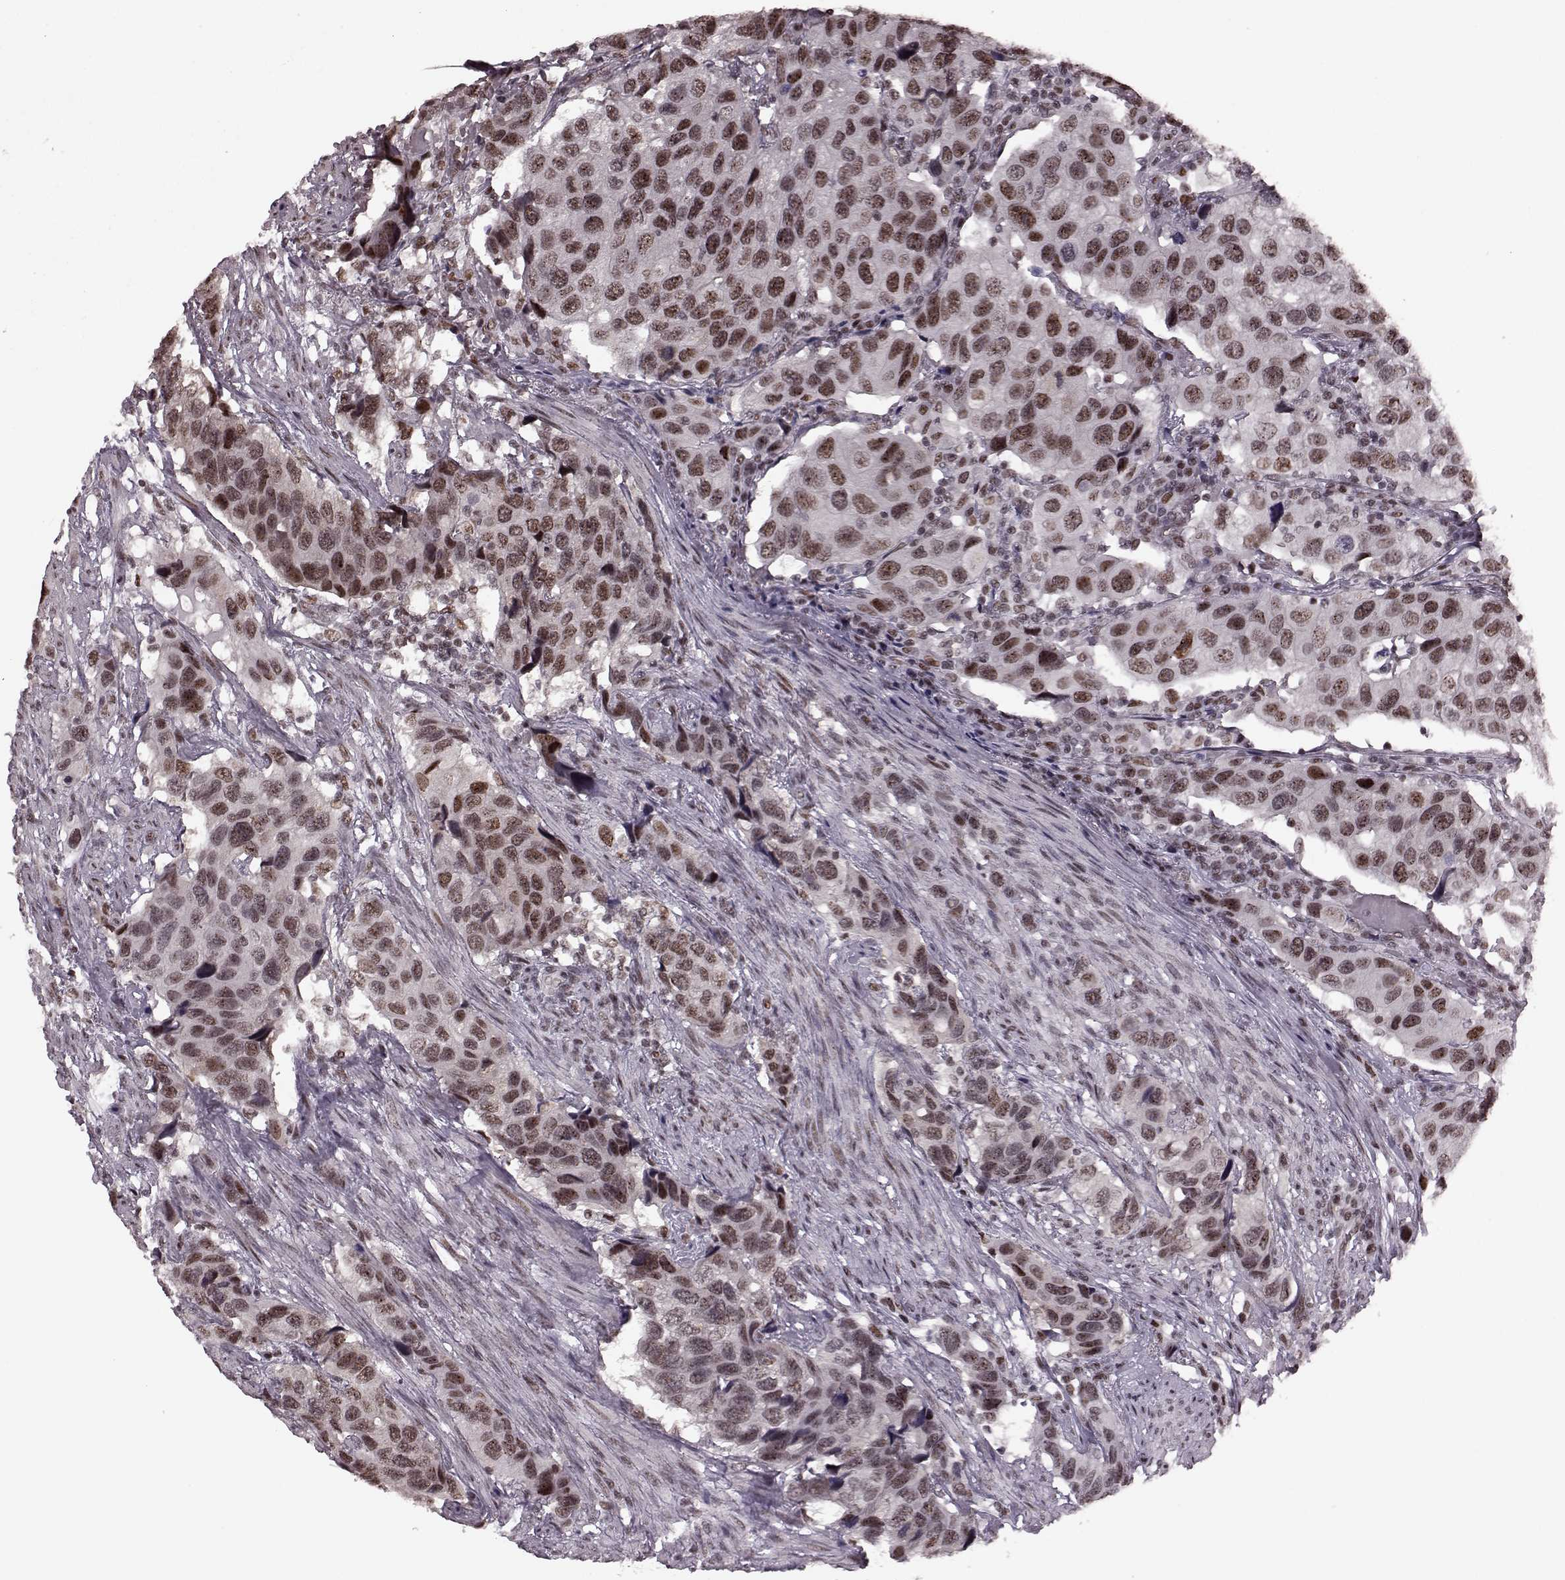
{"staining": {"intensity": "moderate", "quantity": ">75%", "location": "nuclear"}, "tissue": "urothelial cancer", "cell_type": "Tumor cells", "image_type": "cancer", "snomed": [{"axis": "morphology", "description": "Urothelial carcinoma, High grade"}, {"axis": "topography", "description": "Urinary bladder"}], "caption": "This image displays immunohistochemistry staining of high-grade urothelial carcinoma, with medium moderate nuclear positivity in about >75% of tumor cells.", "gene": "NR2C1", "patient": {"sex": "male", "age": 79}}